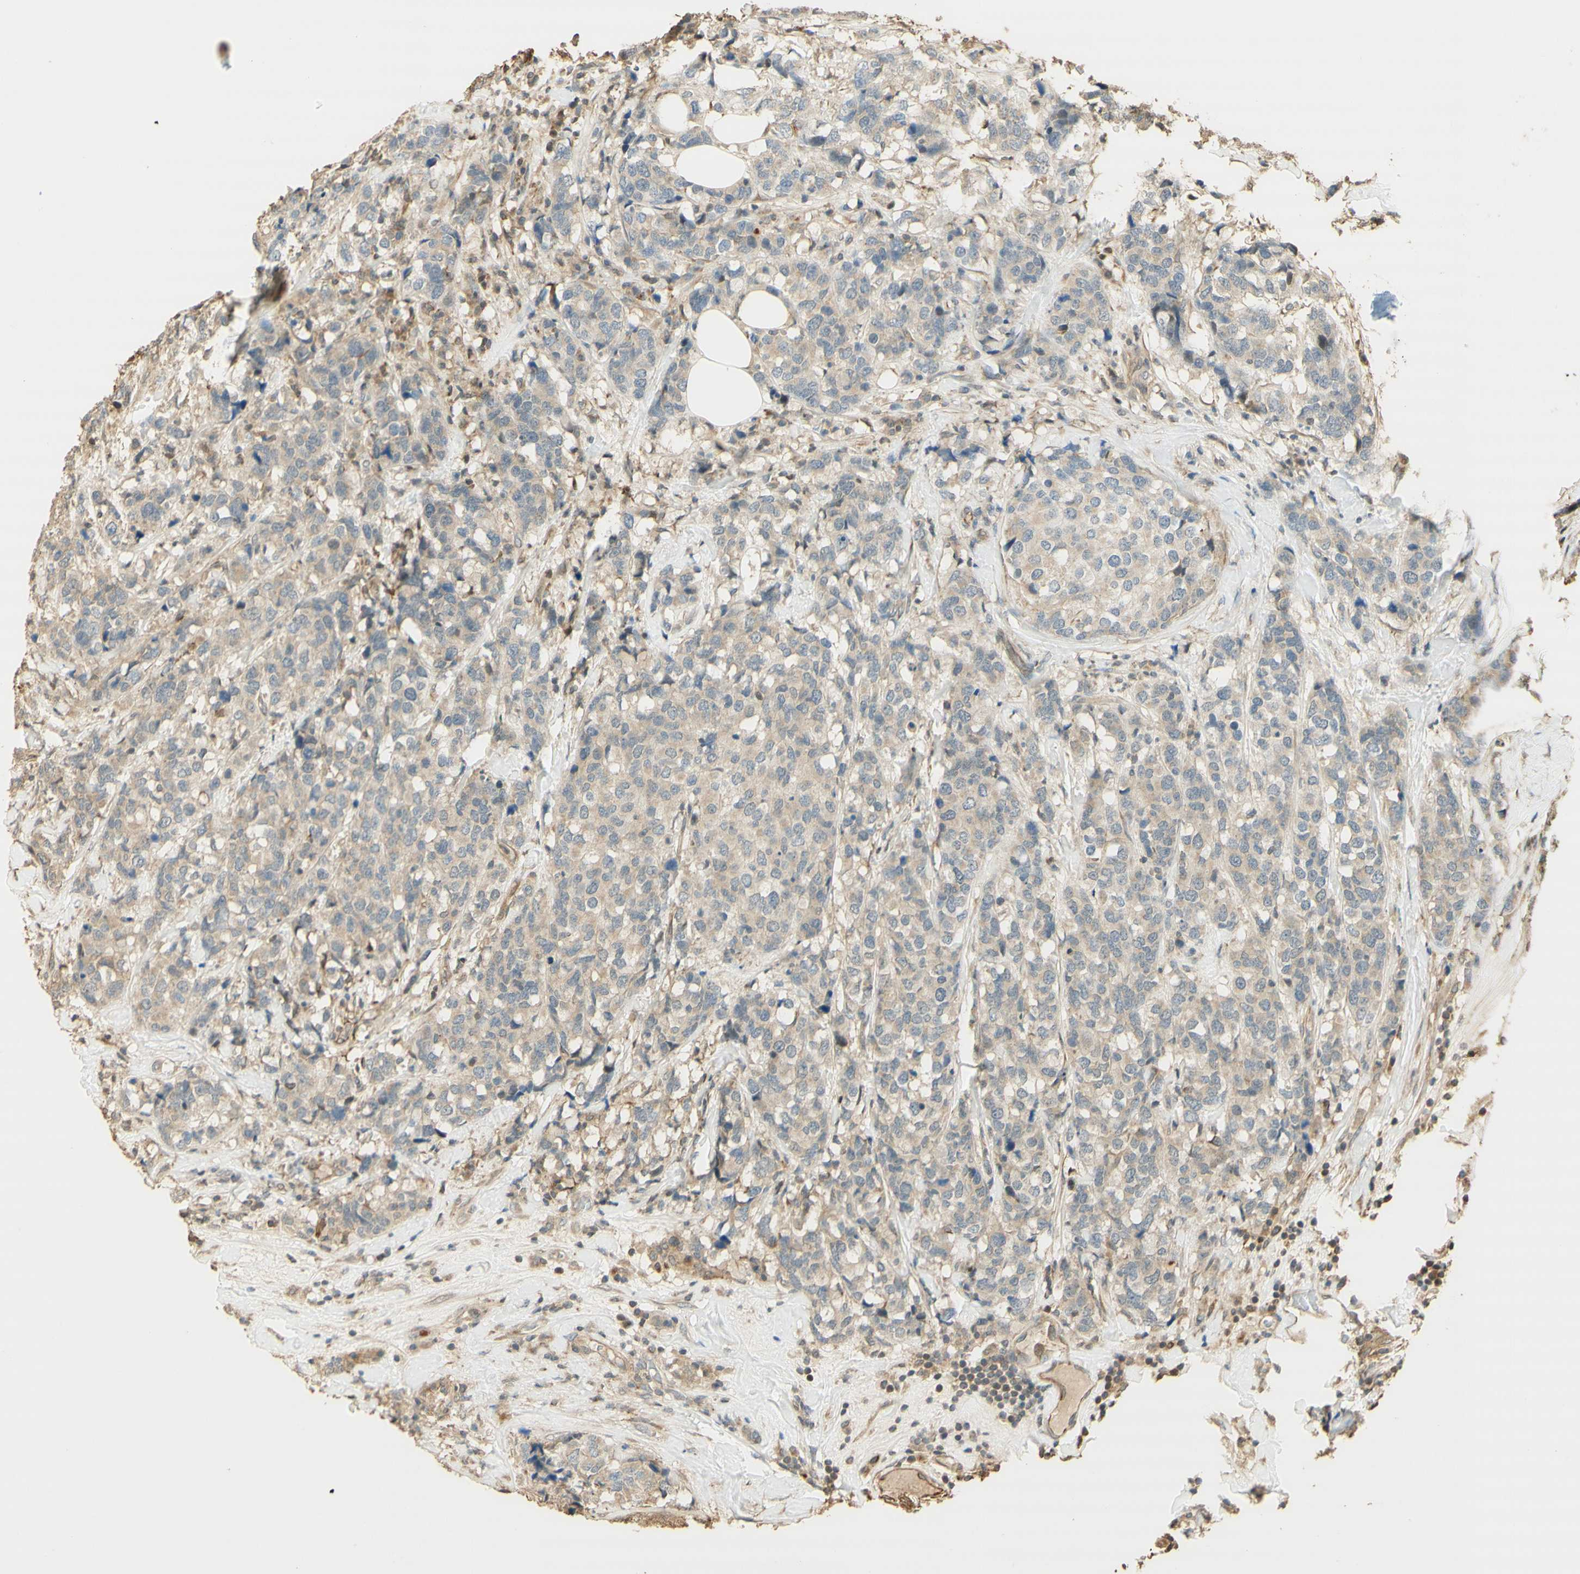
{"staining": {"intensity": "weak", "quantity": "<25%", "location": "cytoplasmic/membranous"}, "tissue": "breast cancer", "cell_type": "Tumor cells", "image_type": "cancer", "snomed": [{"axis": "morphology", "description": "Lobular carcinoma"}, {"axis": "topography", "description": "Breast"}], "caption": "Immunohistochemical staining of breast cancer (lobular carcinoma) shows no significant expression in tumor cells.", "gene": "AGER", "patient": {"sex": "female", "age": 59}}